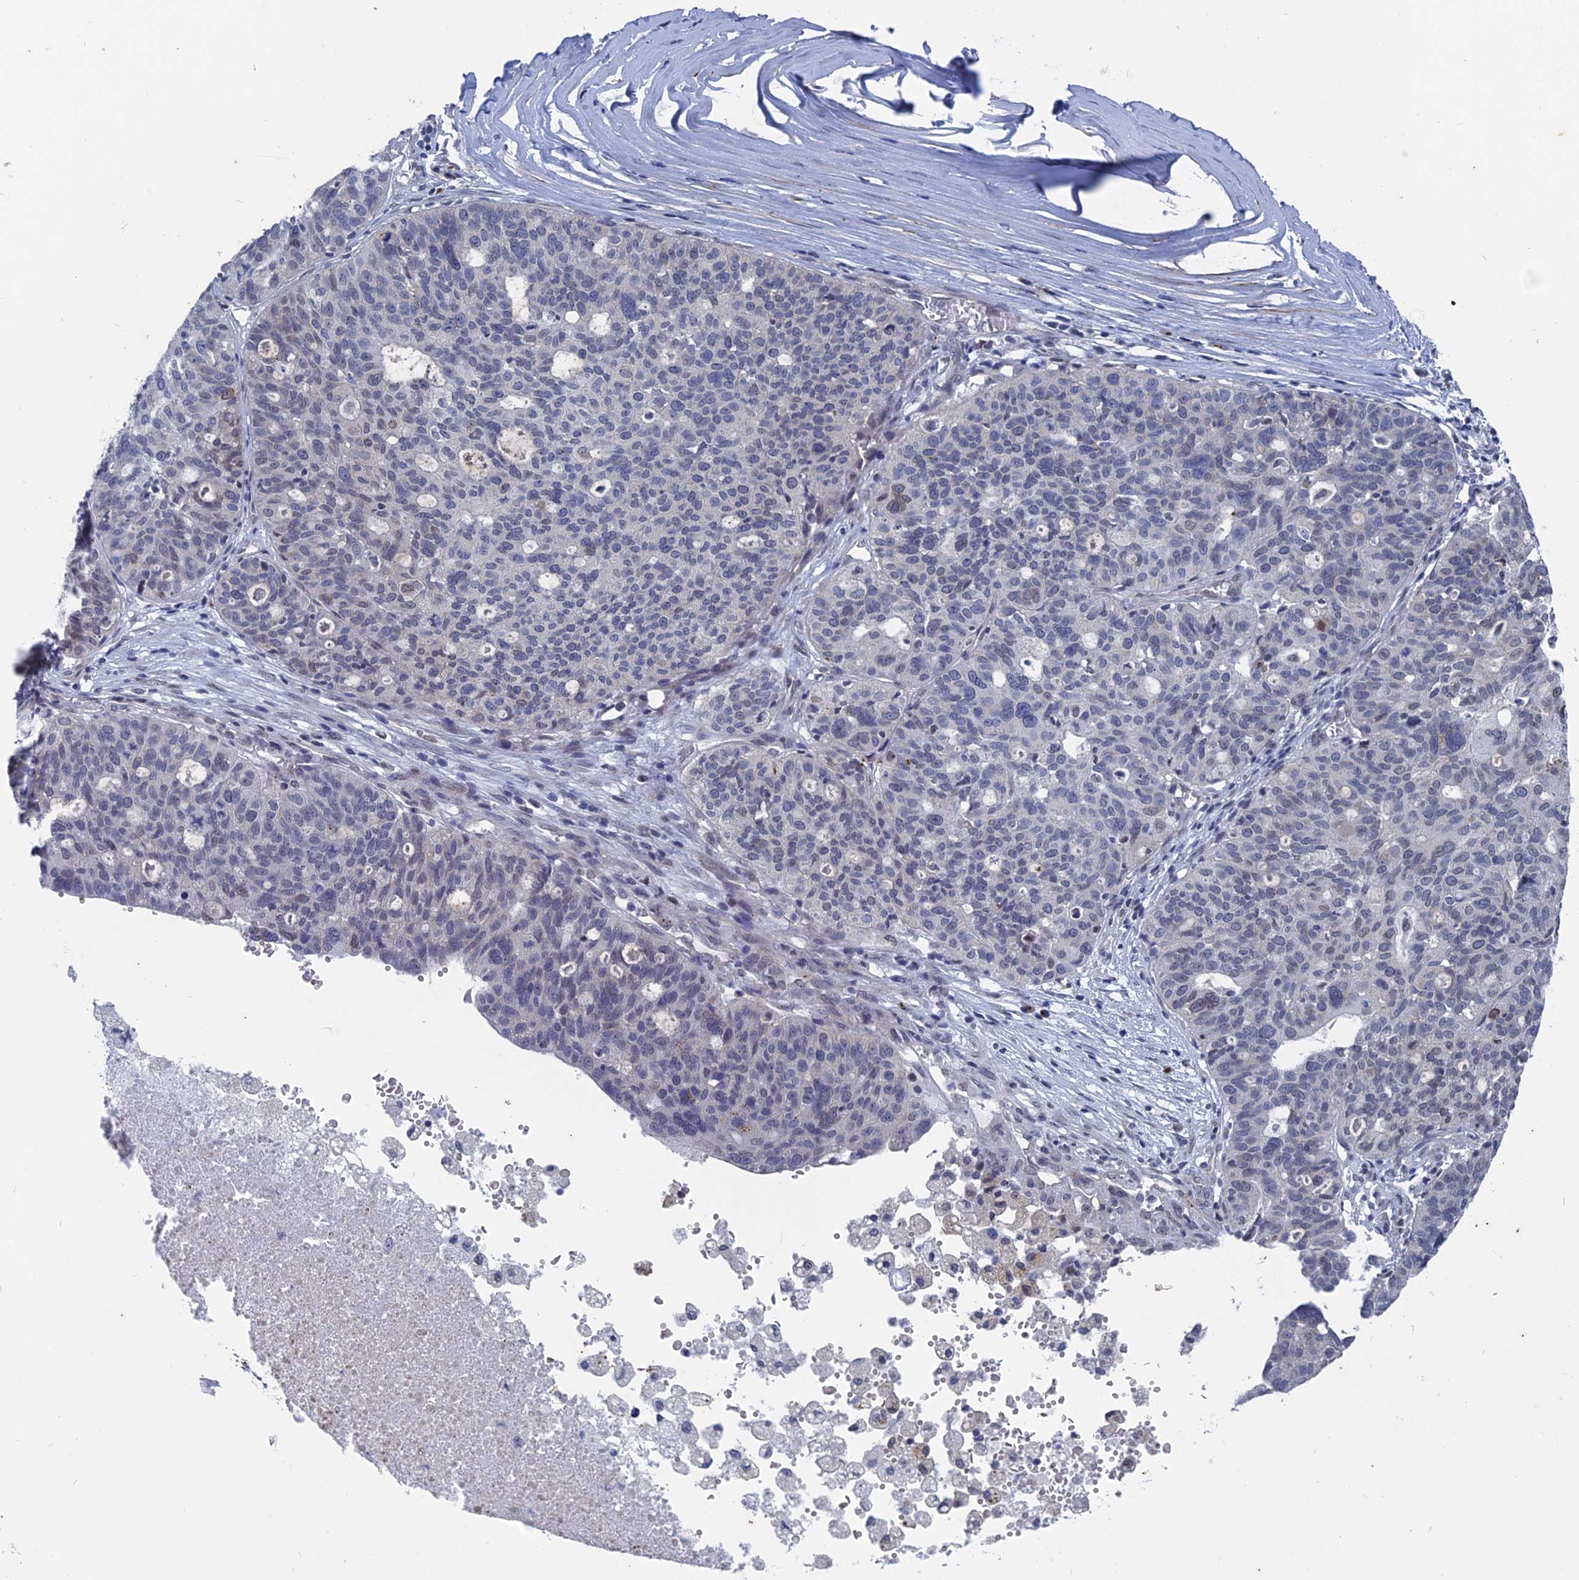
{"staining": {"intensity": "negative", "quantity": "none", "location": "none"}, "tissue": "ovarian cancer", "cell_type": "Tumor cells", "image_type": "cancer", "snomed": [{"axis": "morphology", "description": "Cystadenocarcinoma, serous, NOS"}, {"axis": "topography", "description": "Ovary"}], "caption": "IHC histopathology image of ovarian cancer (serous cystadenocarcinoma) stained for a protein (brown), which exhibits no expression in tumor cells.", "gene": "MTRF1", "patient": {"sex": "female", "age": 59}}